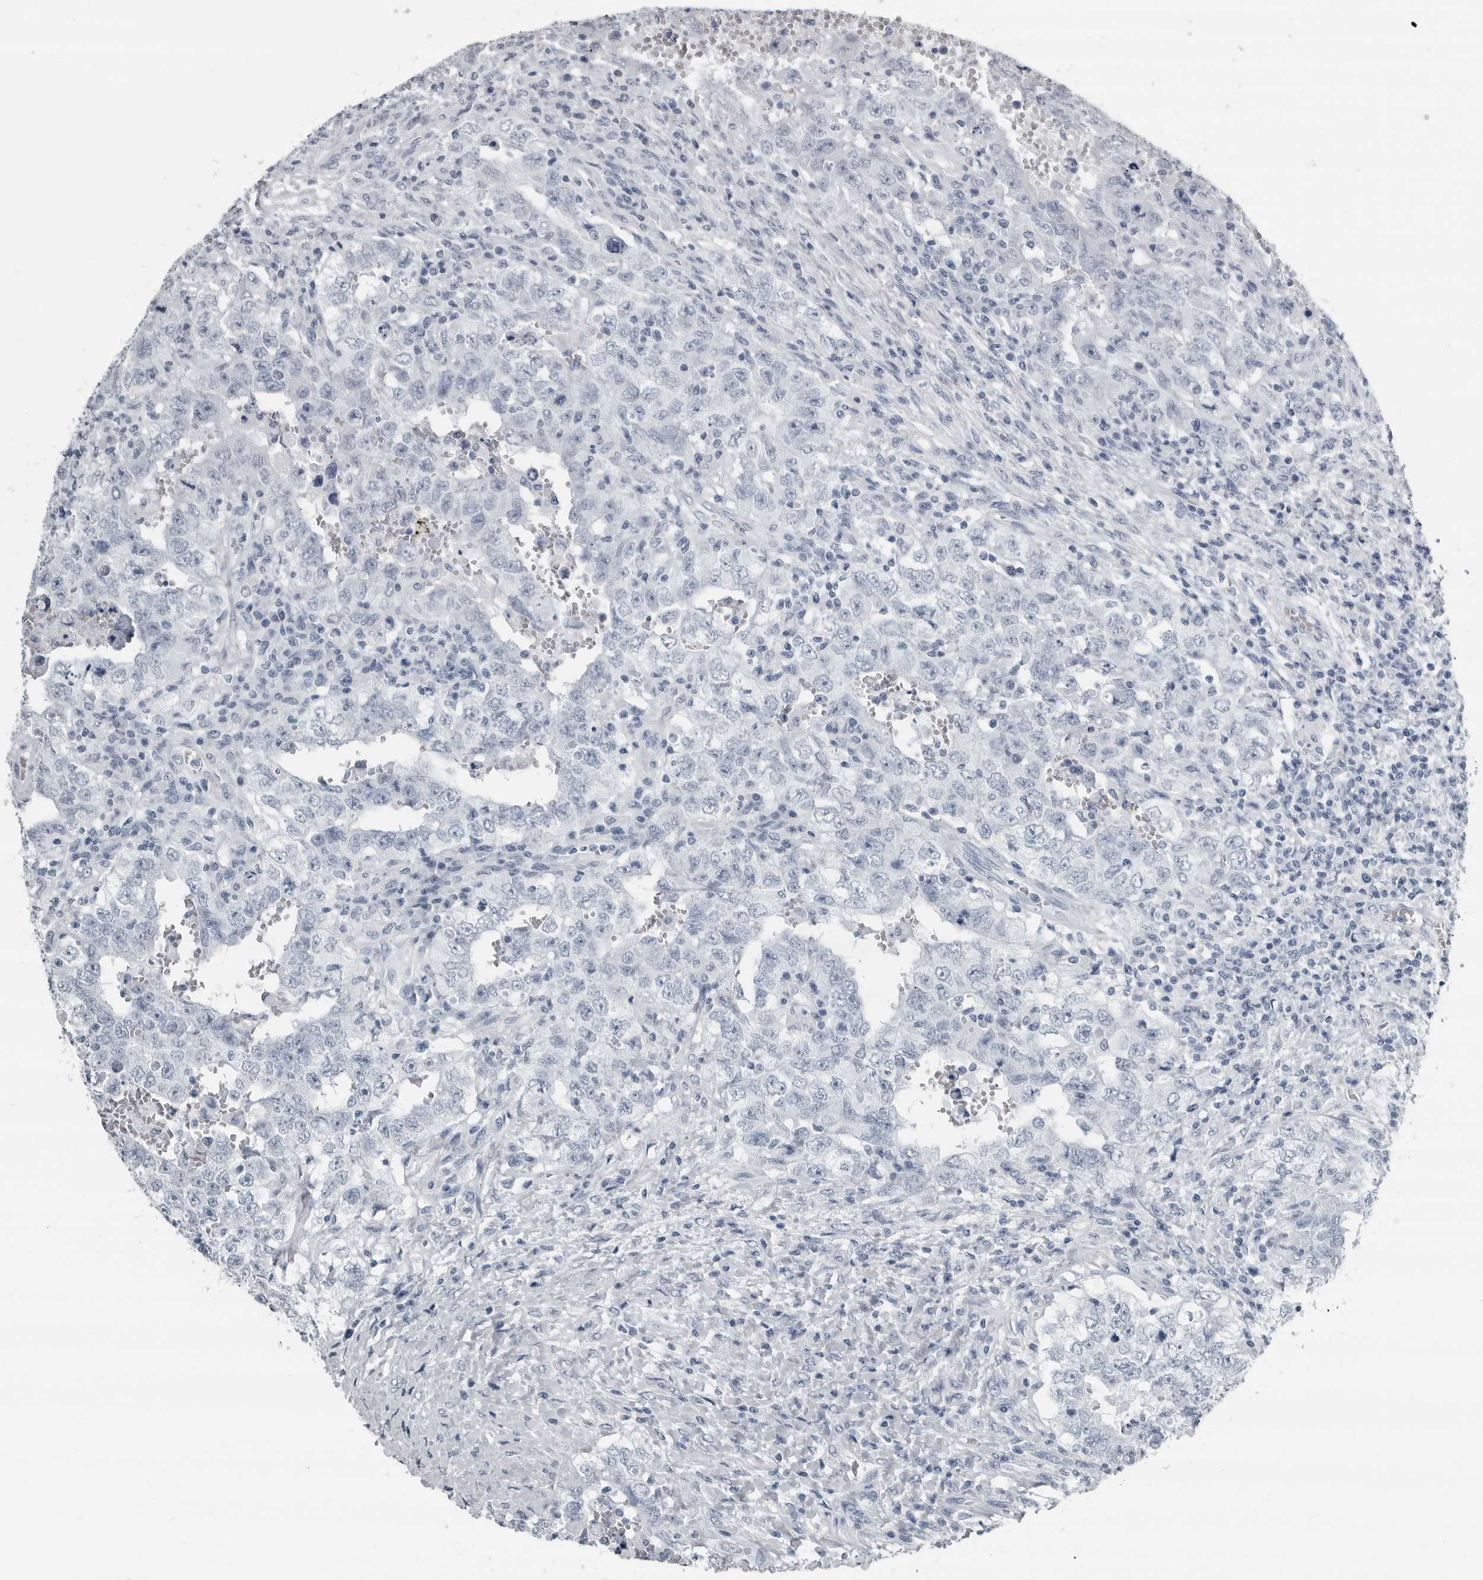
{"staining": {"intensity": "negative", "quantity": "none", "location": "none"}, "tissue": "testis cancer", "cell_type": "Tumor cells", "image_type": "cancer", "snomed": [{"axis": "morphology", "description": "Carcinoma, Embryonal, NOS"}, {"axis": "topography", "description": "Testis"}], "caption": "Tumor cells are negative for protein expression in human testis cancer.", "gene": "PRSS1", "patient": {"sex": "male", "age": 26}}